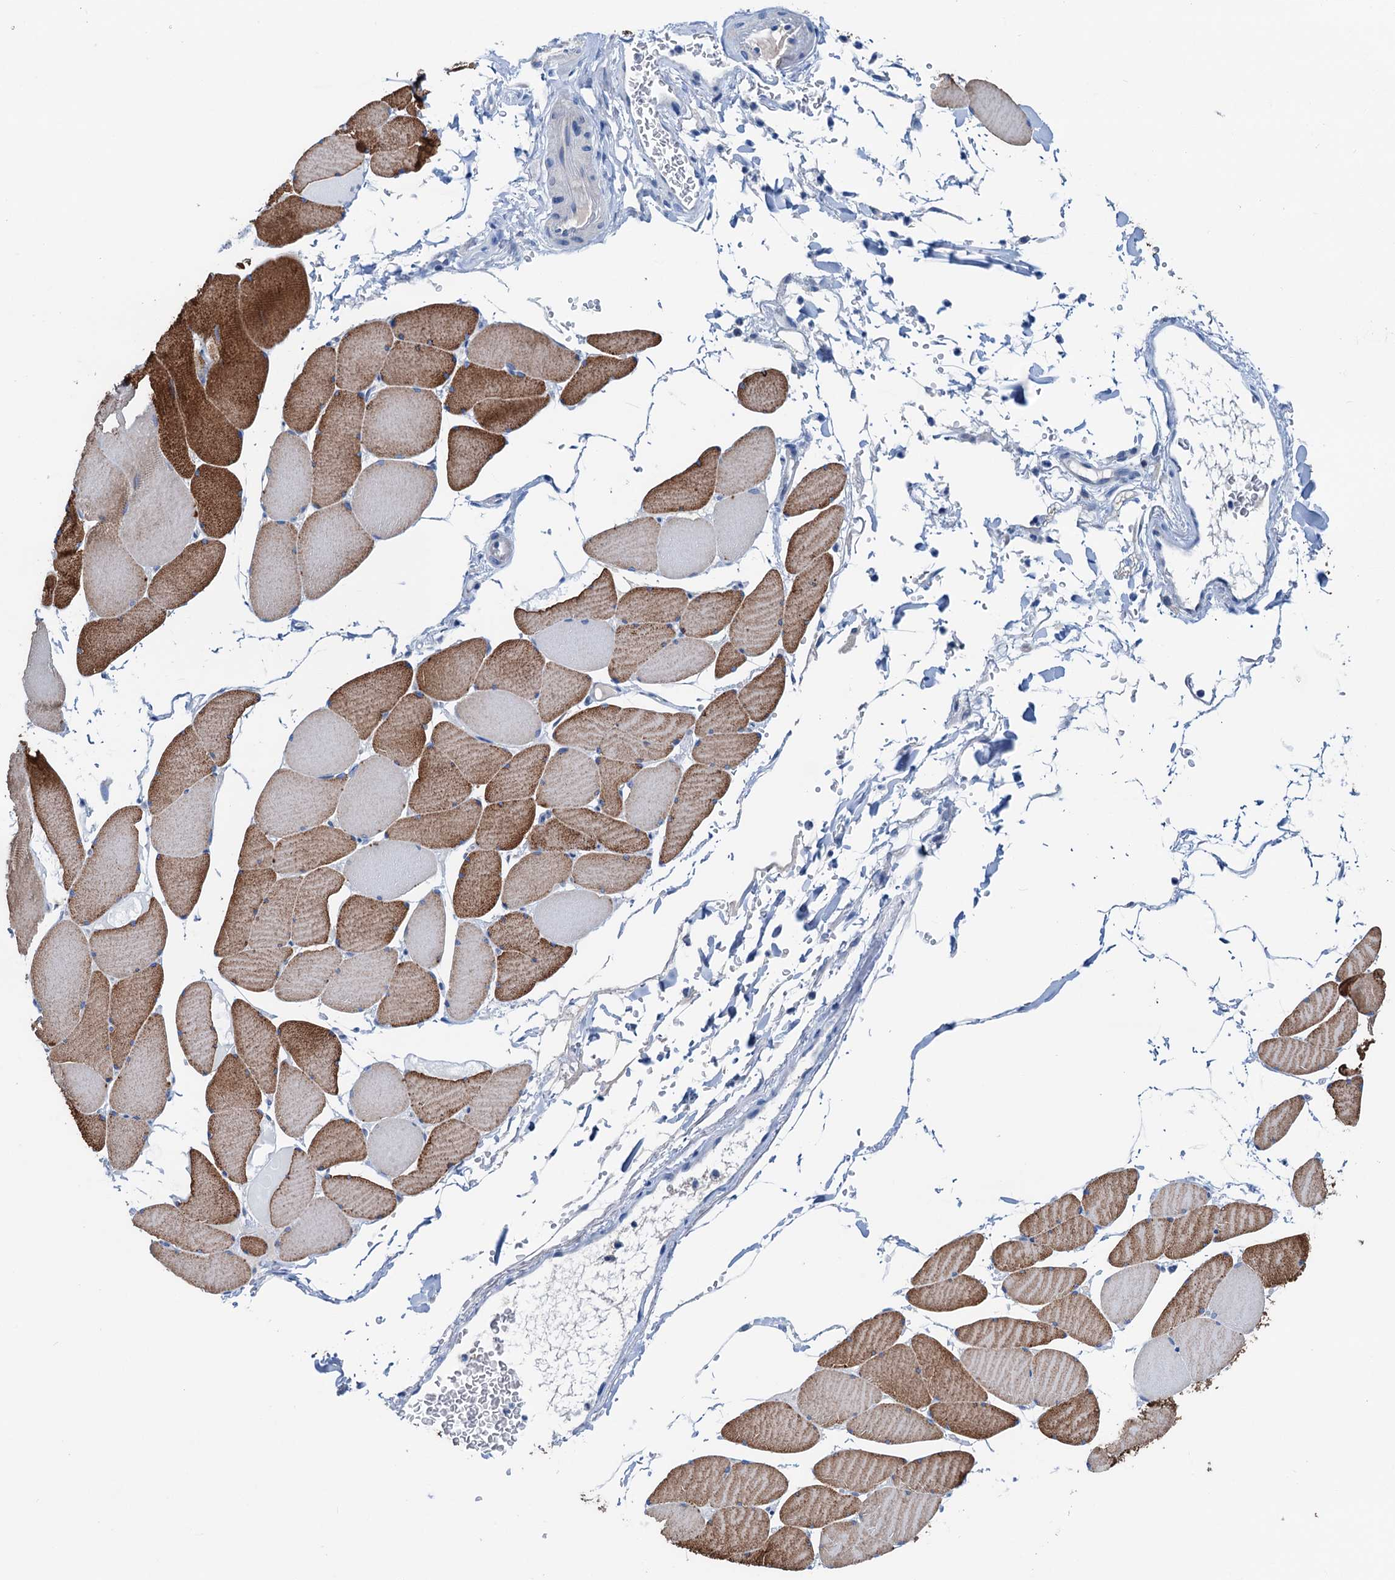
{"staining": {"intensity": "strong", "quantity": "25%-75%", "location": "cytoplasmic/membranous"}, "tissue": "skeletal muscle", "cell_type": "Myocytes", "image_type": "normal", "snomed": [{"axis": "morphology", "description": "Normal tissue, NOS"}, {"axis": "topography", "description": "Skeletal muscle"}, {"axis": "topography", "description": "Head-Neck"}], "caption": "Skeletal muscle stained for a protein reveals strong cytoplasmic/membranous positivity in myocytes. (Brightfield microscopy of DAB IHC at high magnification).", "gene": "KNDC1", "patient": {"sex": "male", "age": 66}}